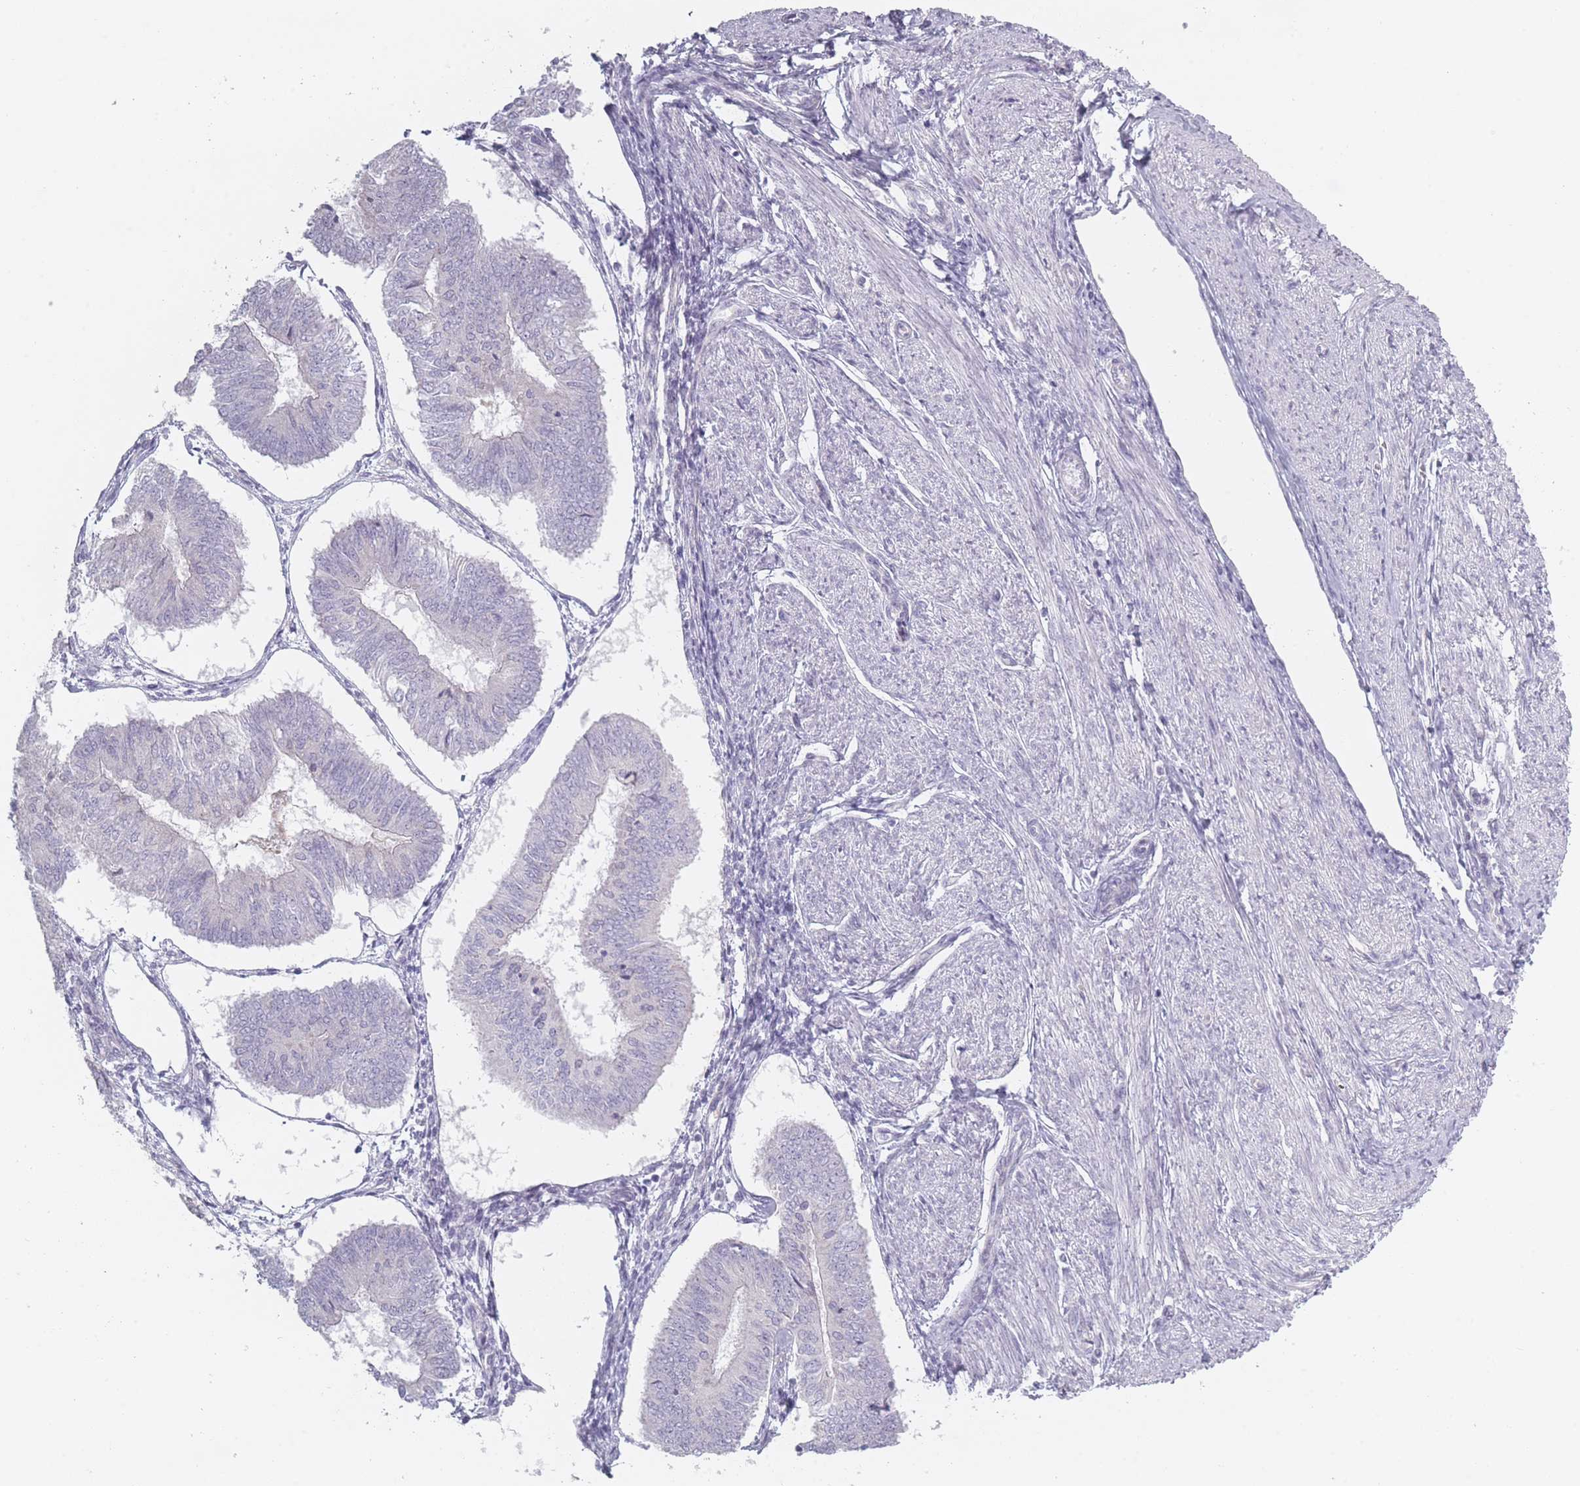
{"staining": {"intensity": "negative", "quantity": "none", "location": "none"}, "tissue": "endometrial cancer", "cell_type": "Tumor cells", "image_type": "cancer", "snomed": [{"axis": "morphology", "description": "Adenocarcinoma, NOS"}, {"axis": "topography", "description": "Endometrium"}], "caption": "This is a micrograph of immunohistochemistry staining of adenocarcinoma (endometrial), which shows no positivity in tumor cells. Brightfield microscopy of immunohistochemistry (IHC) stained with DAB (brown) and hematoxylin (blue), captured at high magnification.", "gene": "RASL10B", "patient": {"sex": "female", "age": 58}}